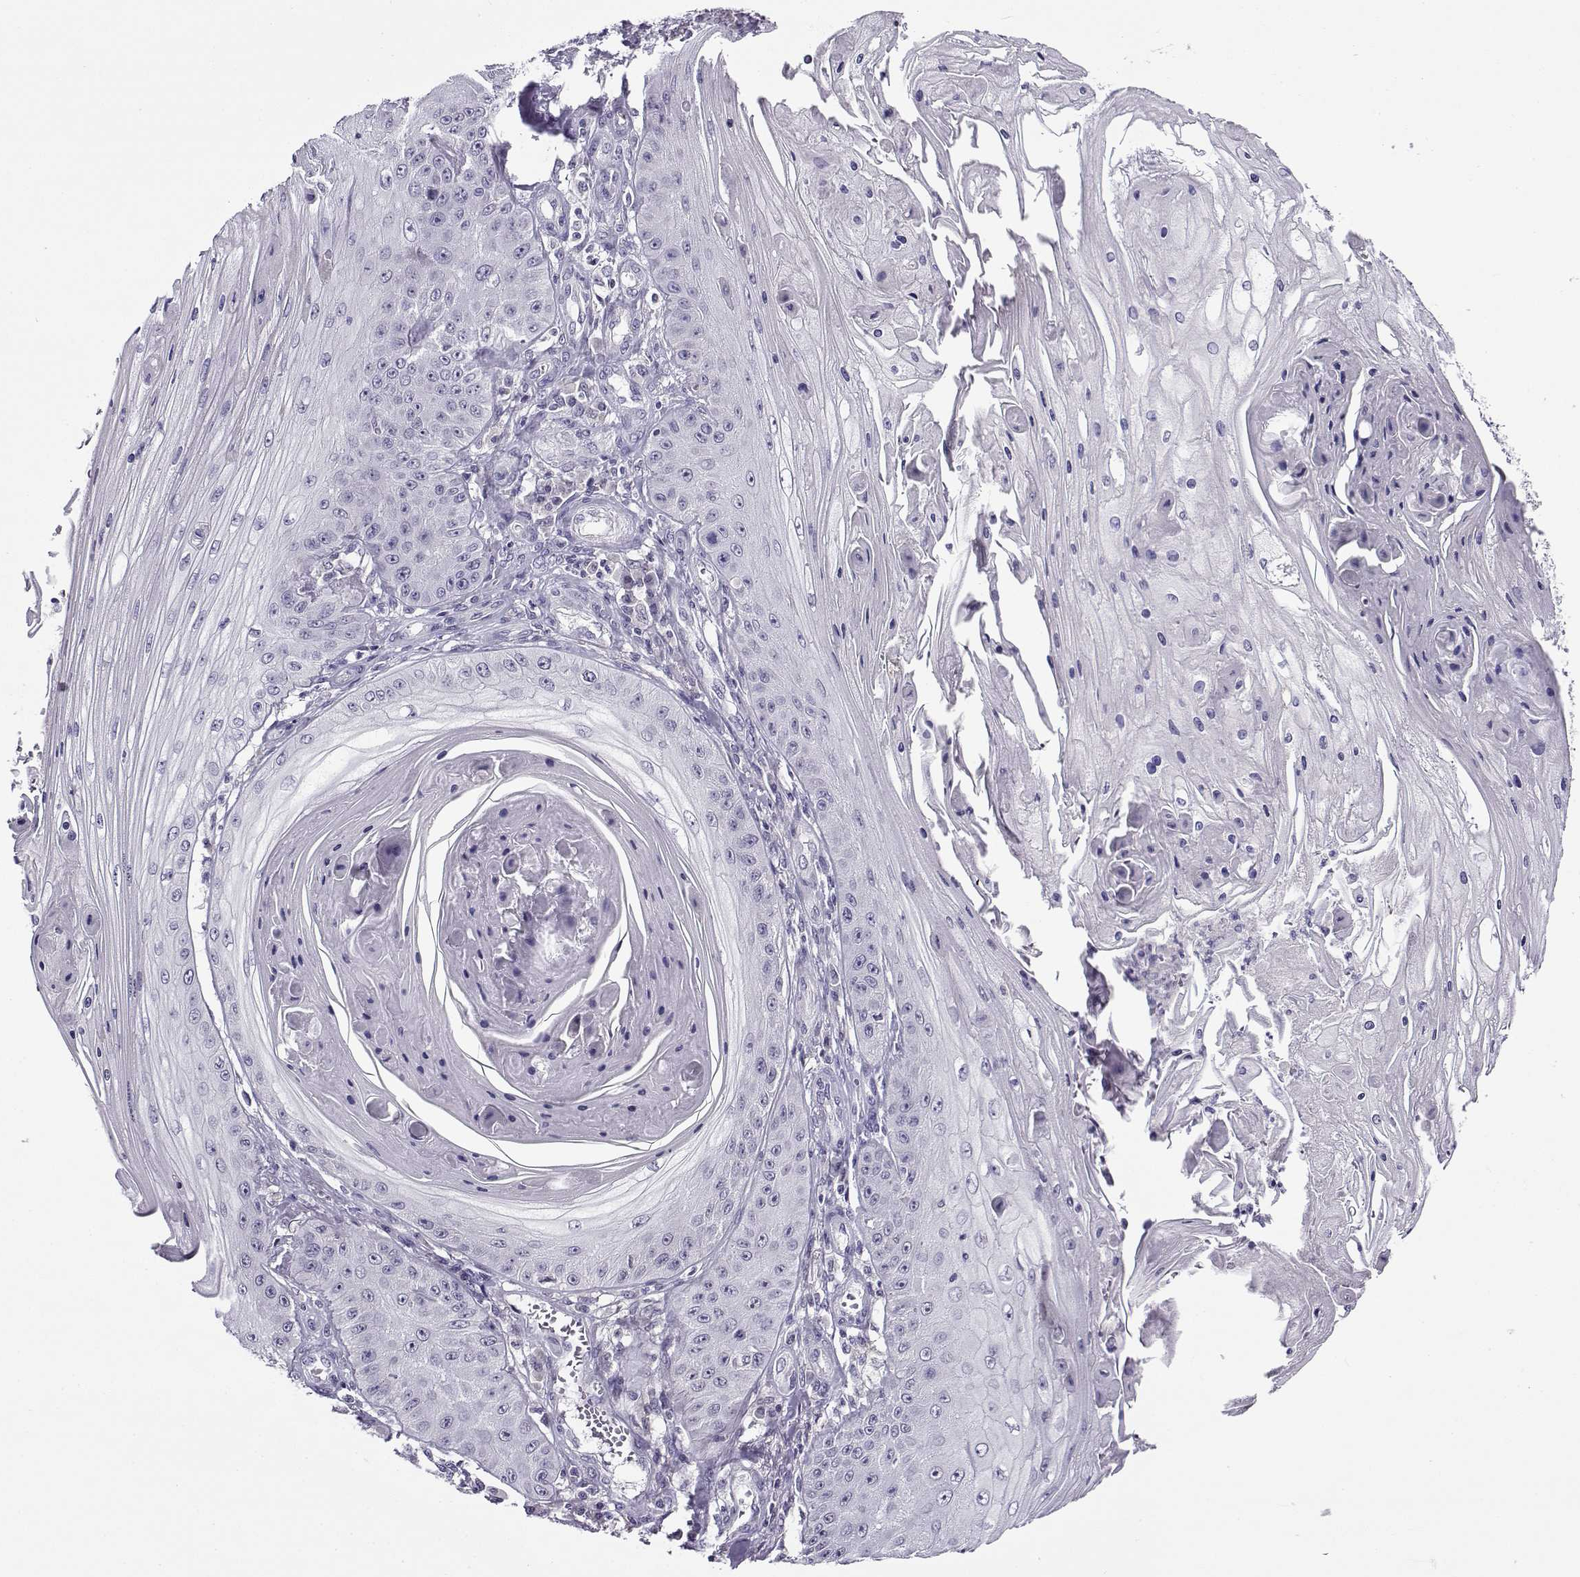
{"staining": {"intensity": "negative", "quantity": "none", "location": "none"}, "tissue": "skin cancer", "cell_type": "Tumor cells", "image_type": "cancer", "snomed": [{"axis": "morphology", "description": "Squamous cell carcinoma, NOS"}, {"axis": "topography", "description": "Skin"}], "caption": "DAB (3,3'-diaminobenzidine) immunohistochemical staining of skin squamous cell carcinoma reveals no significant staining in tumor cells.", "gene": "FEZF1", "patient": {"sex": "male", "age": 70}}